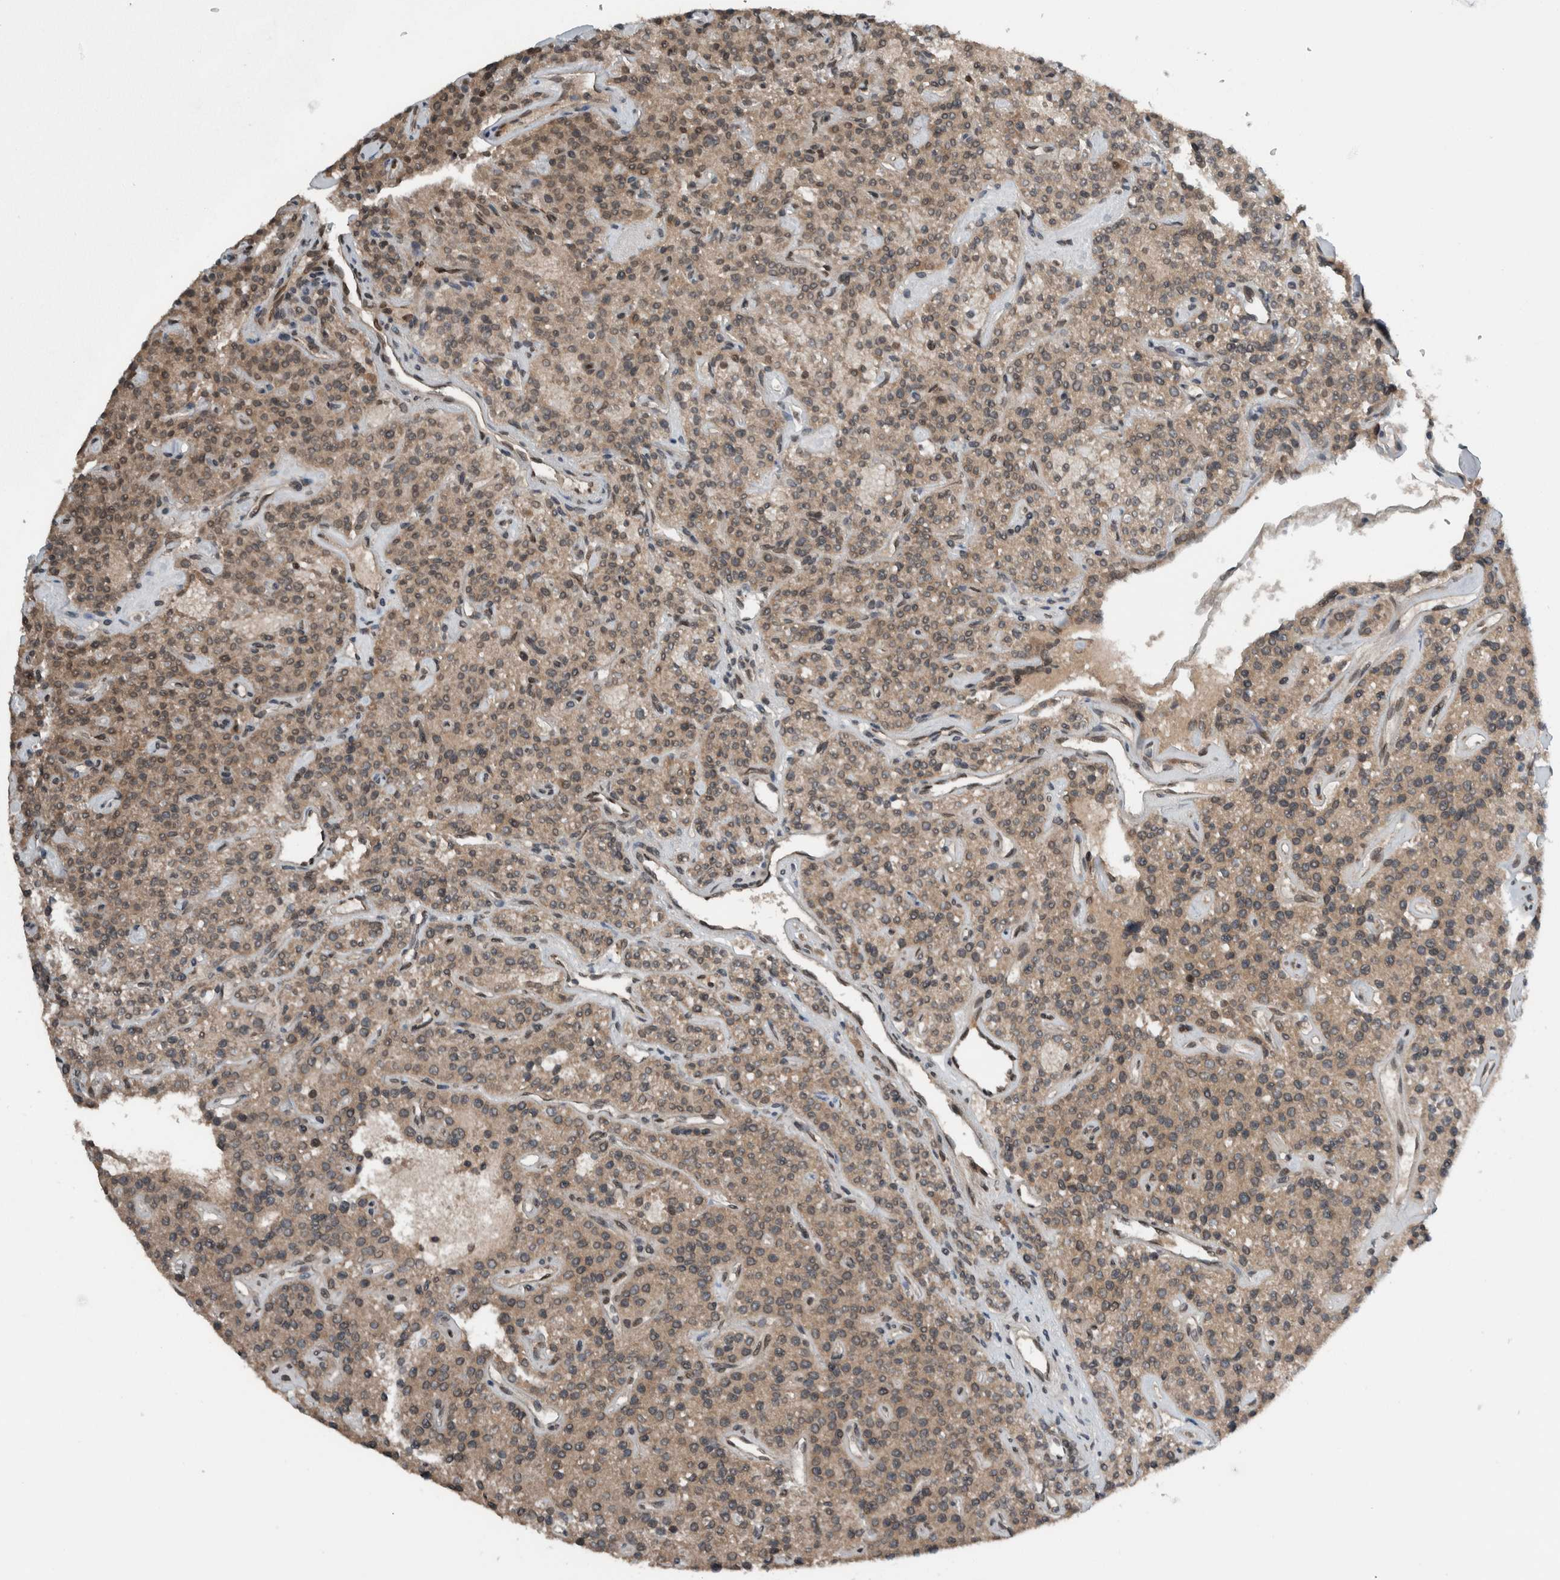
{"staining": {"intensity": "moderate", "quantity": ">75%", "location": "cytoplasmic/membranous,nuclear"}, "tissue": "parathyroid gland", "cell_type": "Glandular cells", "image_type": "normal", "snomed": [{"axis": "morphology", "description": "Normal tissue, NOS"}, {"axis": "topography", "description": "Parathyroid gland"}], "caption": "Immunohistochemistry (IHC) of unremarkable human parathyroid gland demonstrates medium levels of moderate cytoplasmic/membranous,nuclear staining in about >75% of glandular cells.", "gene": "SPAG7", "patient": {"sex": "male", "age": 46}}